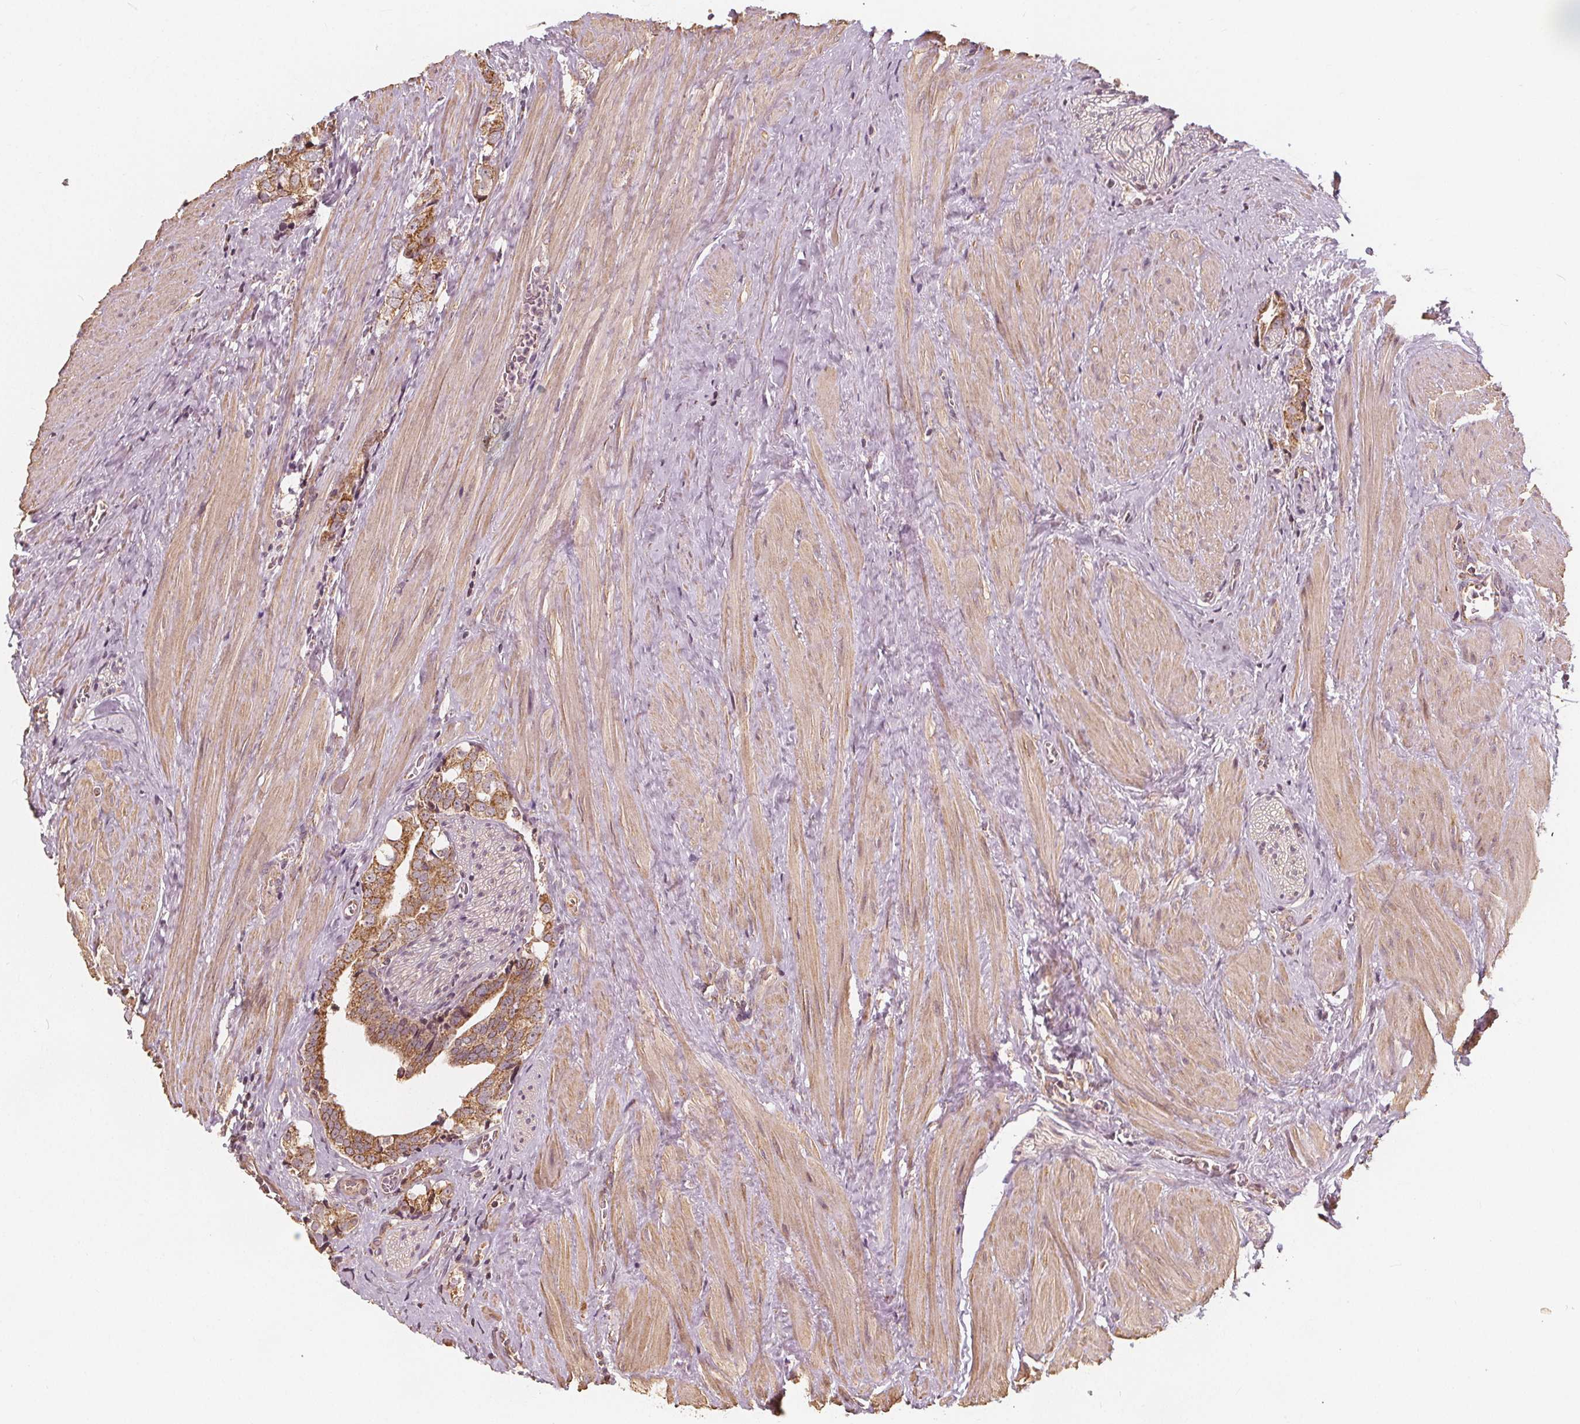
{"staining": {"intensity": "moderate", "quantity": ">75%", "location": "cytoplasmic/membranous"}, "tissue": "prostate cancer", "cell_type": "Tumor cells", "image_type": "cancer", "snomed": [{"axis": "morphology", "description": "Adenocarcinoma, NOS"}, {"axis": "topography", "description": "Prostate and seminal vesicle, NOS"}], "caption": "Brown immunohistochemical staining in prostate adenocarcinoma shows moderate cytoplasmic/membranous staining in approximately >75% of tumor cells.", "gene": "PEX26", "patient": {"sex": "male", "age": 63}}